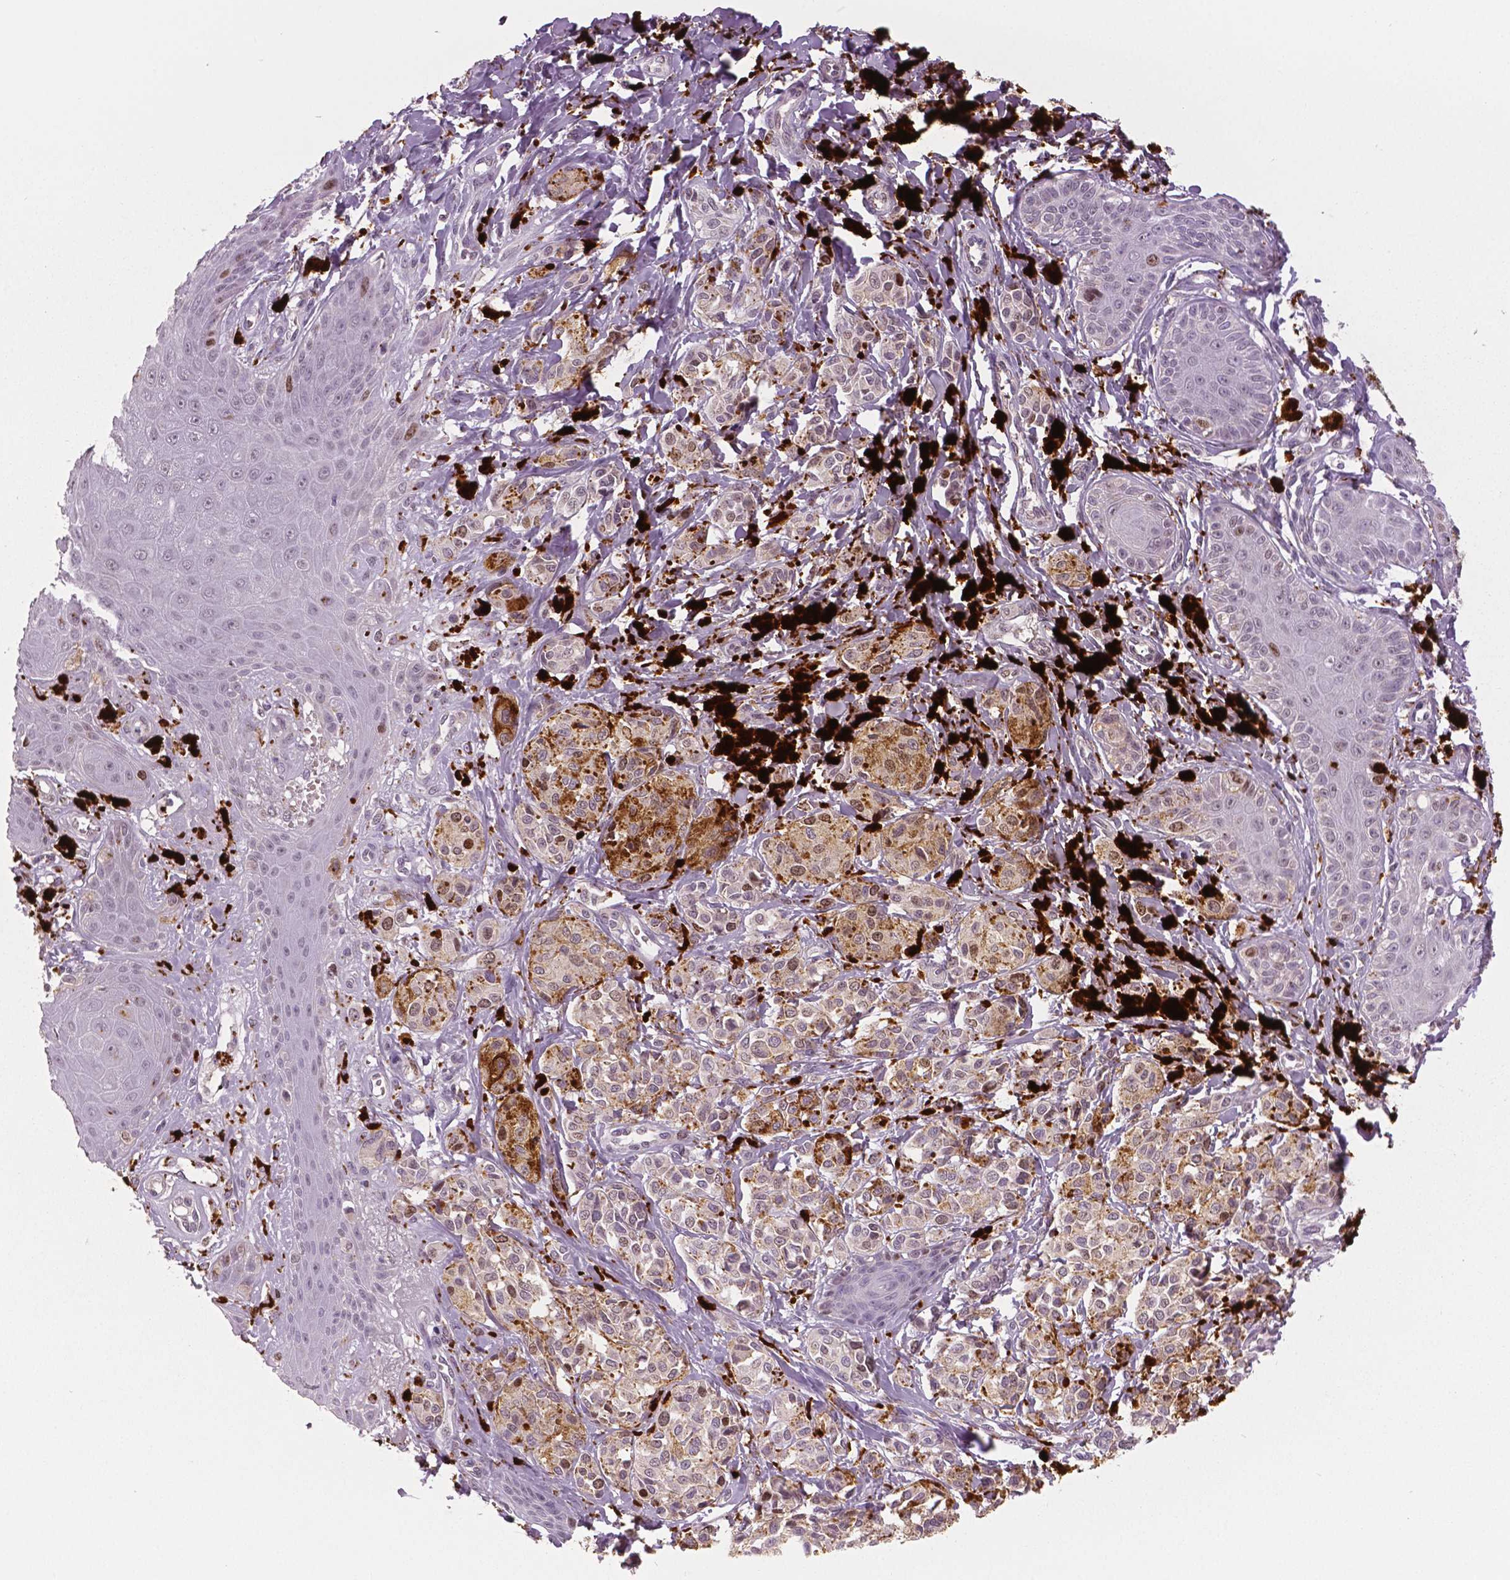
{"staining": {"intensity": "weak", "quantity": "<25%", "location": "nuclear"}, "tissue": "melanoma", "cell_type": "Tumor cells", "image_type": "cancer", "snomed": [{"axis": "morphology", "description": "Malignant melanoma, NOS"}, {"axis": "topography", "description": "Skin"}], "caption": "The photomicrograph reveals no significant expression in tumor cells of melanoma. Brightfield microscopy of immunohistochemistry stained with DAB (brown) and hematoxylin (blue), captured at high magnification.", "gene": "MKI67", "patient": {"sex": "female", "age": 80}}